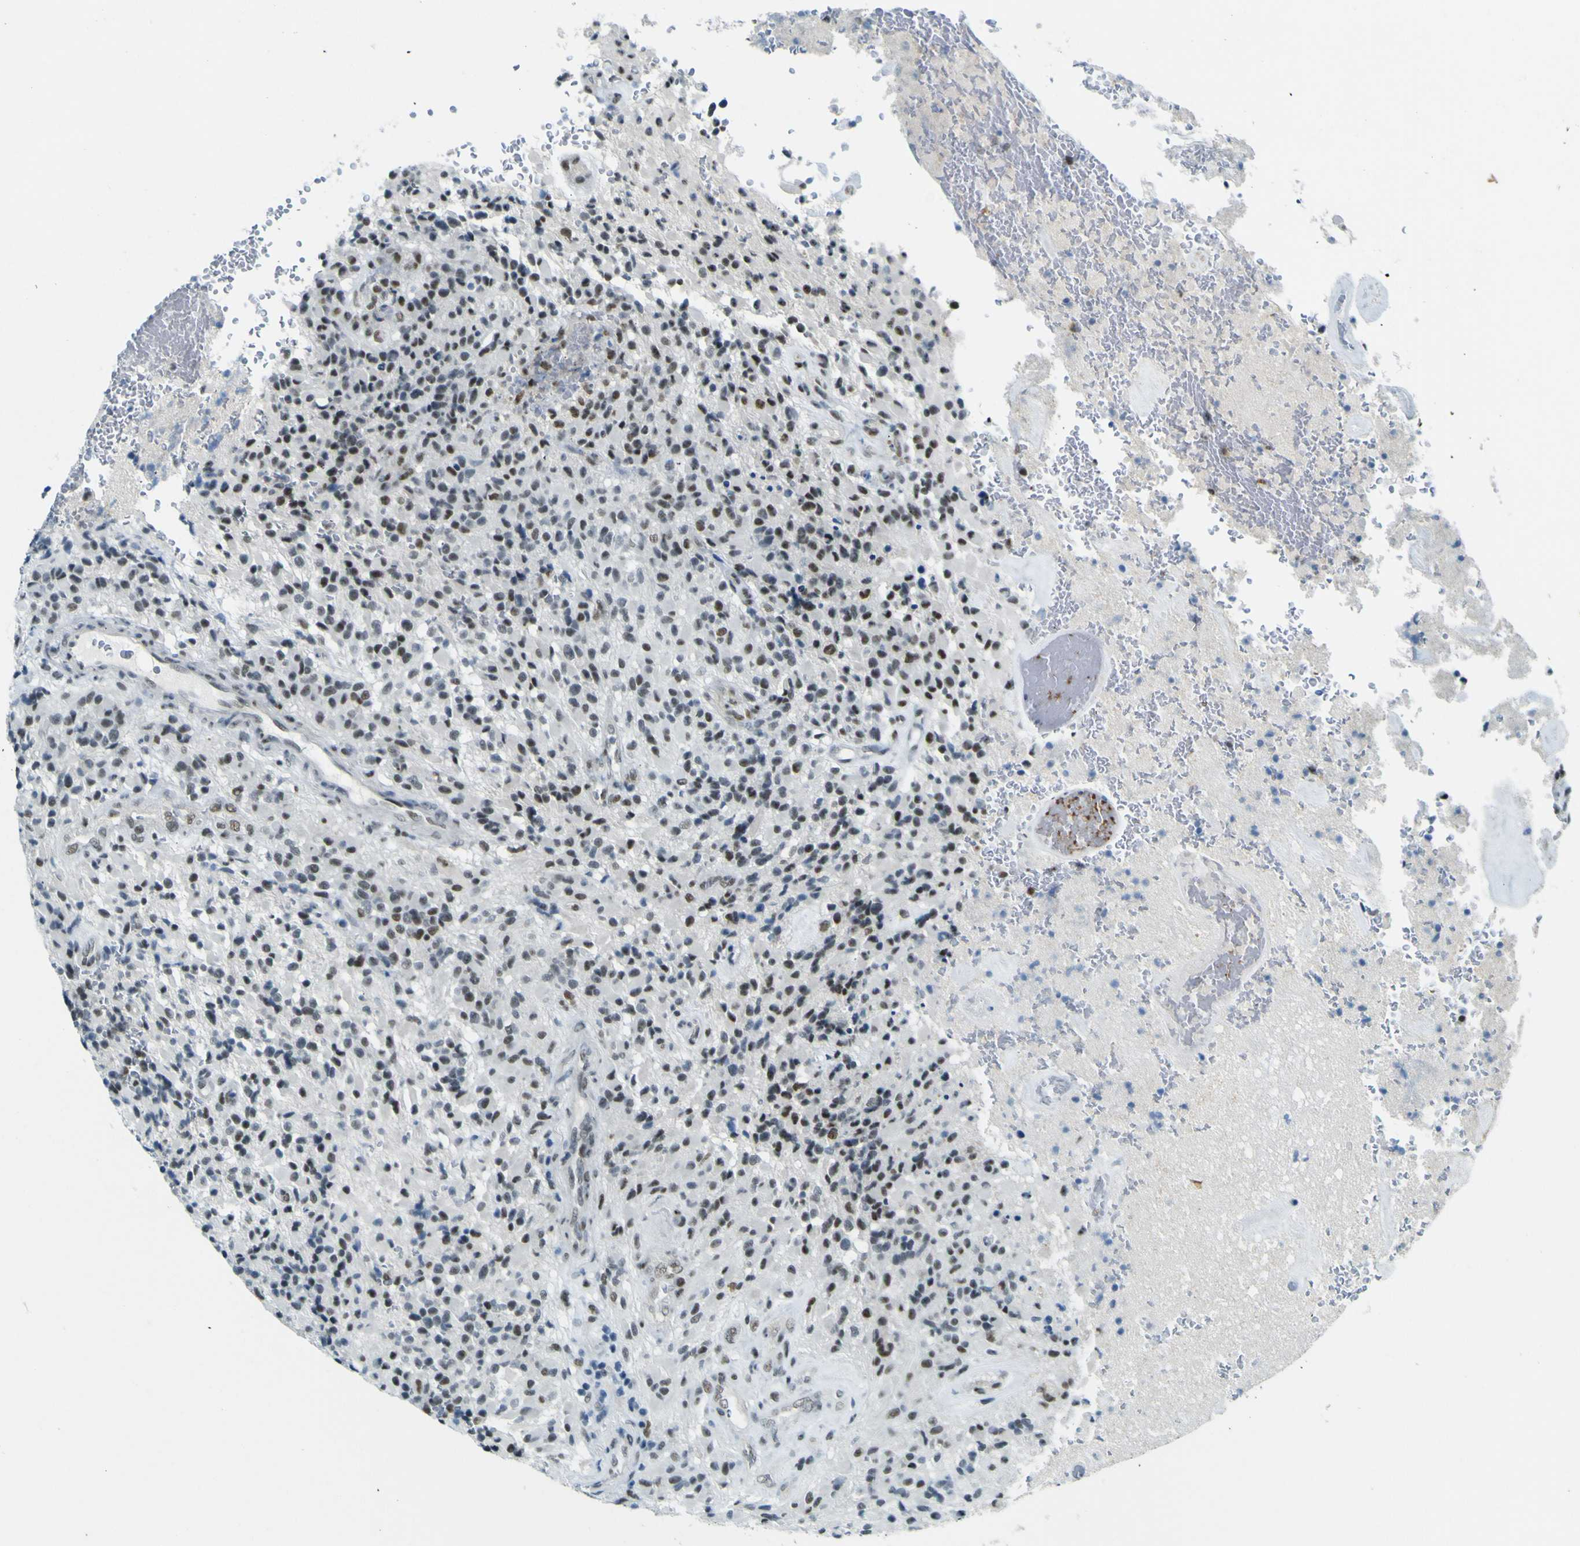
{"staining": {"intensity": "weak", "quantity": "<25%", "location": "nuclear"}, "tissue": "glioma", "cell_type": "Tumor cells", "image_type": "cancer", "snomed": [{"axis": "morphology", "description": "Glioma, malignant, High grade"}, {"axis": "topography", "description": "Brain"}], "caption": "This is an immunohistochemistry histopathology image of human malignant glioma (high-grade). There is no staining in tumor cells.", "gene": "CEBPG", "patient": {"sex": "male", "age": 71}}